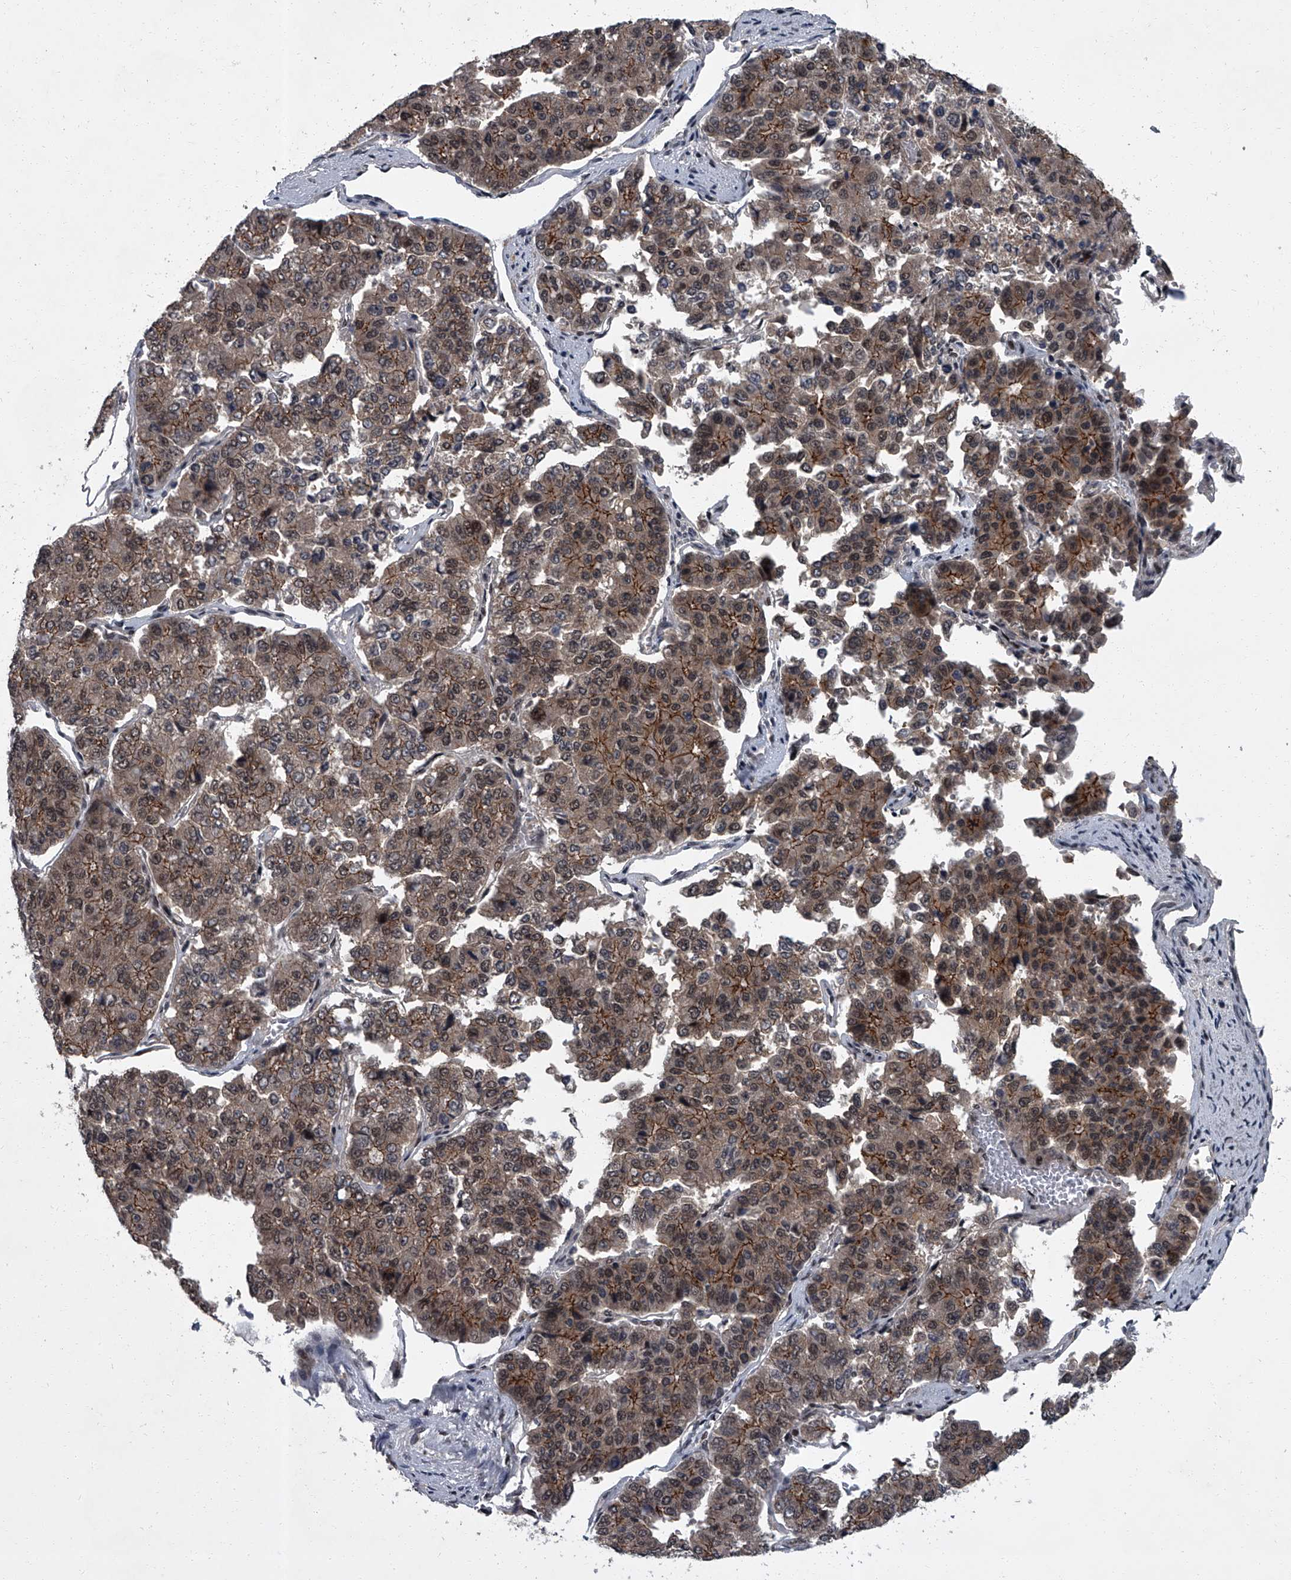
{"staining": {"intensity": "moderate", "quantity": "25%-75%", "location": "cytoplasmic/membranous,nuclear"}, "tissue": "pancreatic cancer", "cell_type": "Tumor cells", "image_type": "cancer", "snomed": [{"axis": "morphology", "description": "Adenocarcinoma, NOS"}, {"axis": "topography", "description": "Pancreas"}], "caption": "DAB immunohistochemical staining of pancreatic cancer (adenocarcinoma) reveals moderate cytoplasmic/membranous and nuclear protein positivity in approximately 25%-75% of tumor cells.", "gene": "ZNF518B", "patient": {"sex": "male", "age": 50}}